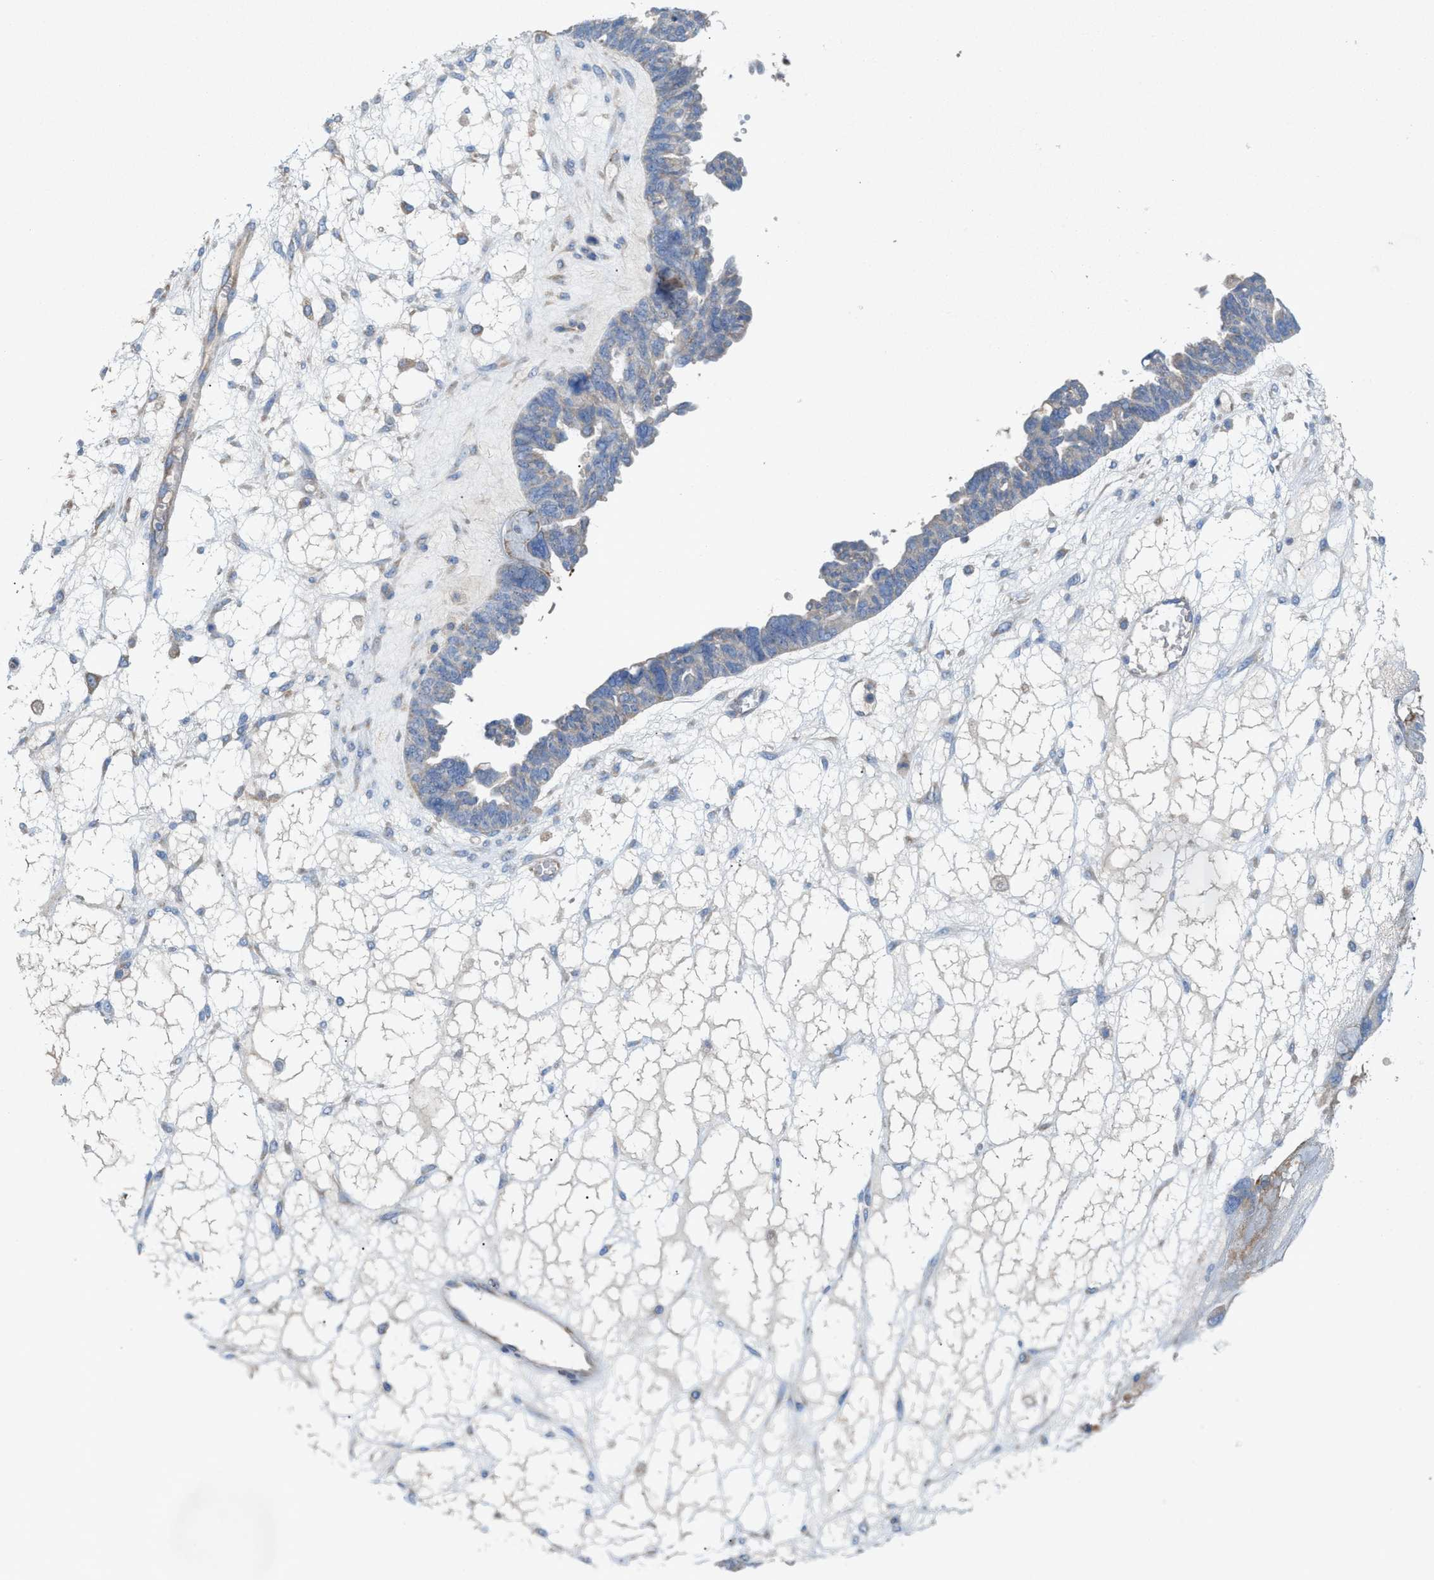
{"staining": {"intensity": "negative", "quantity": "none", "location": "none"}, "tissue": "ovarian cancer", "cell_type": "Tumor cells", "image_type": "cancer", "snomed": [{"axis": "morphology", "description": "Cystadenocarcinoma, serous, NOS"}, {"axis": "topography", "description": "Ovary"}], "caption": "This is an immunohistochemistry image of human ovarian cancer. There is no positivity in tumor cells.", "gene": "DYNC2I1", "patient": {"sex": "female", "age": 79}}